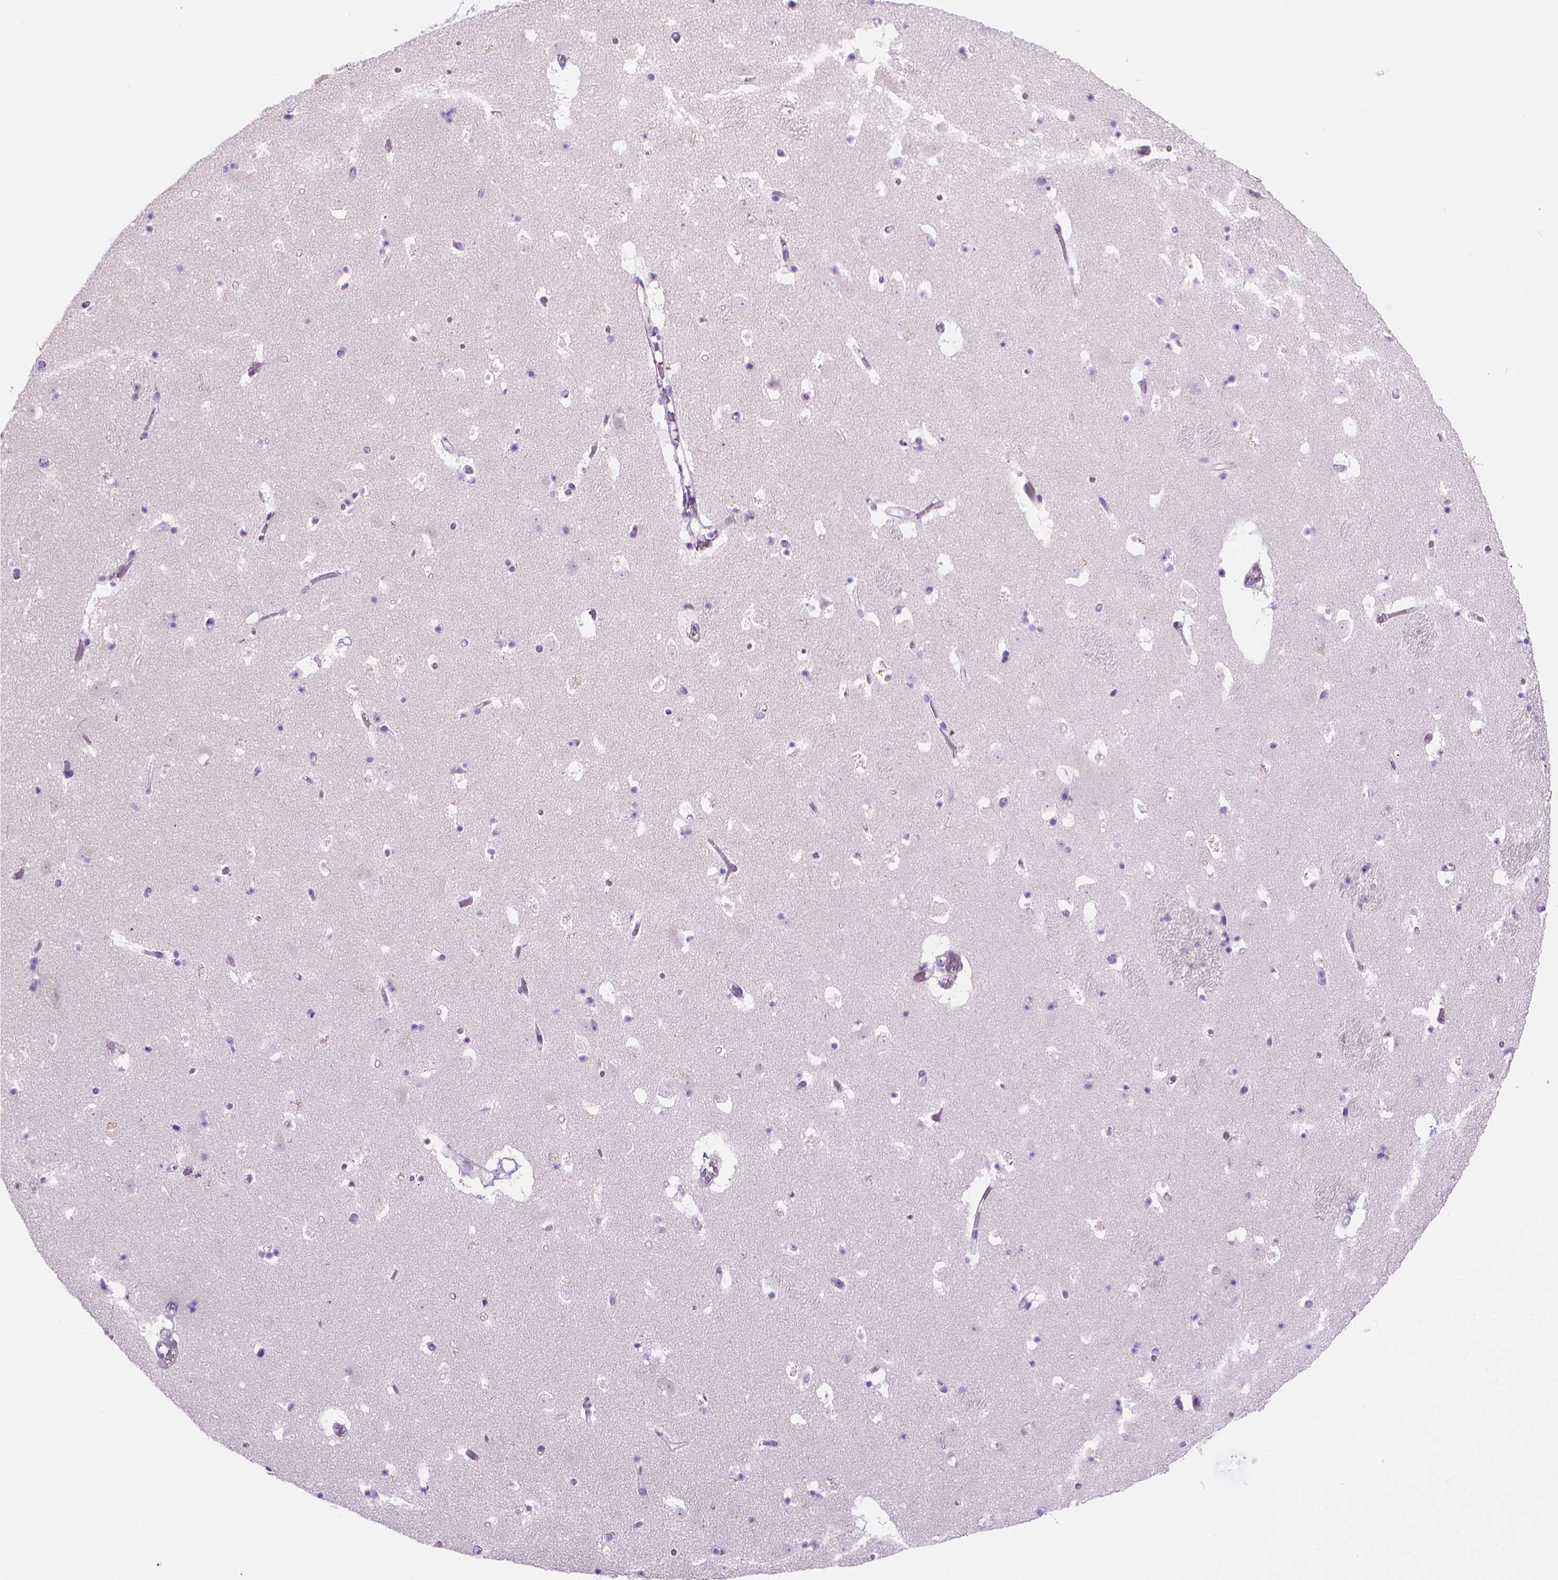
{"staining": {"intensity": "negative", "quantity": "none", "location": "none"}, "tissue": "caudate", "cell_type": "Glial cells", "image_type": "normal", "snomed": [{"axis": "morphology", "description": "Normal tissue, NOS"}, {"axis": "topography", "description": "Lateral ventricle wall"}], "caption": "High power microscopy image of an immunohistochemistry histopathology image of benign caudate, revealing no significant staining in glial cells. The staining is performed using DAB brown chromogen with nuclei counter-stained in using hematoxylin.", "gene": "FASN", "patient": {"sex": "female", "age": 42}}